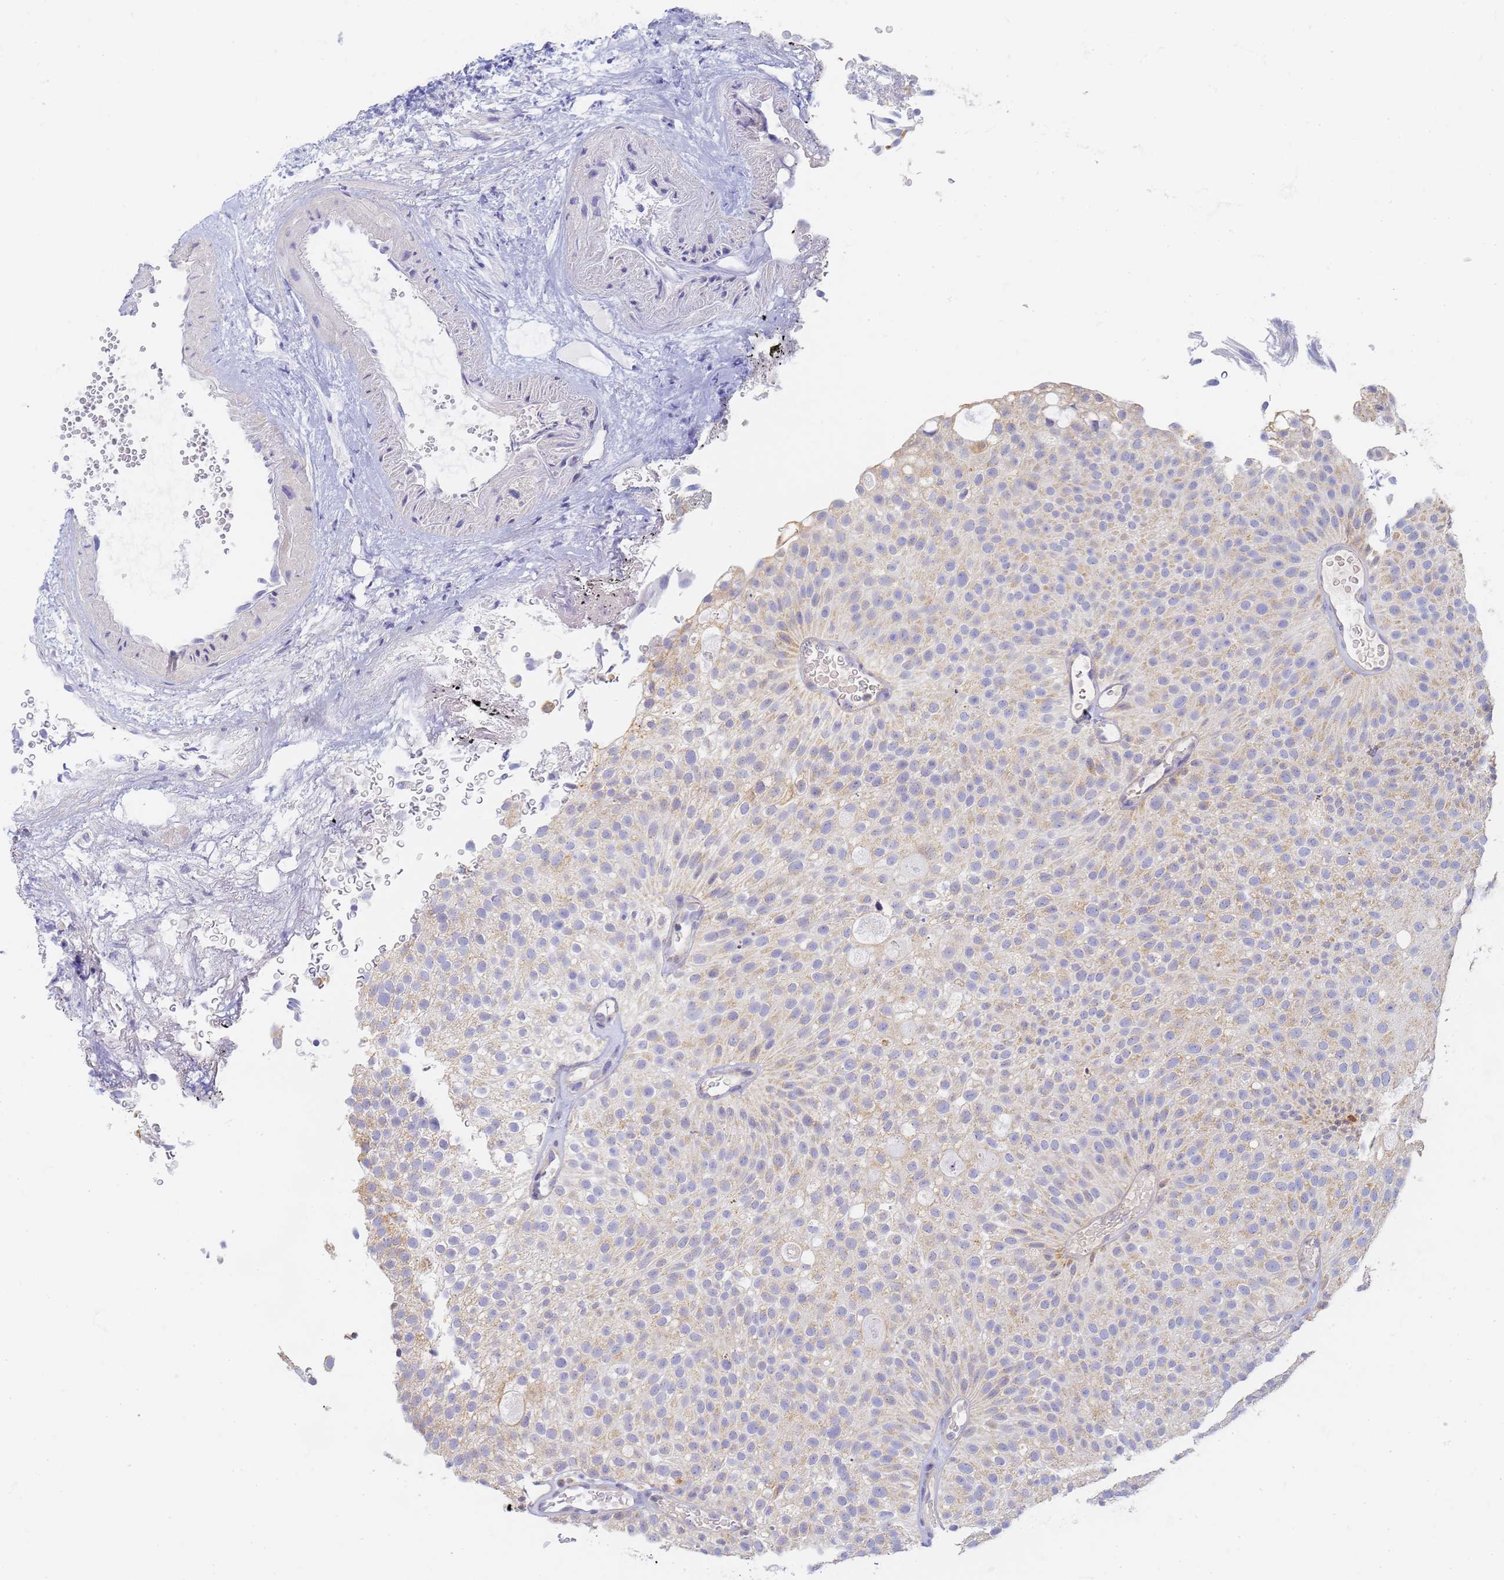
{"staining": {"intensity": "weak", "quantity": ">75%", "location": "cytoplasmic/membranous"}, "tissue": "urothelial cancer", "cell_type": "Tumor cells", "image_type": "cancer", "snomed": [{"axis": "morphology", "description": "Urothelial carcinoma, Low grade"}, {"axis": "topography", "description": "Urinary bladder"}], "caption": "IHC photomicrograph of urothelial carcinoma (low-grade) stained for a protein (brown), which reveals low levels of weak cytoplasmic/membranous expression in about >75% of tumor cells.", "gene": "UTP23", "patient": {"sex": "male", "age": 78}}